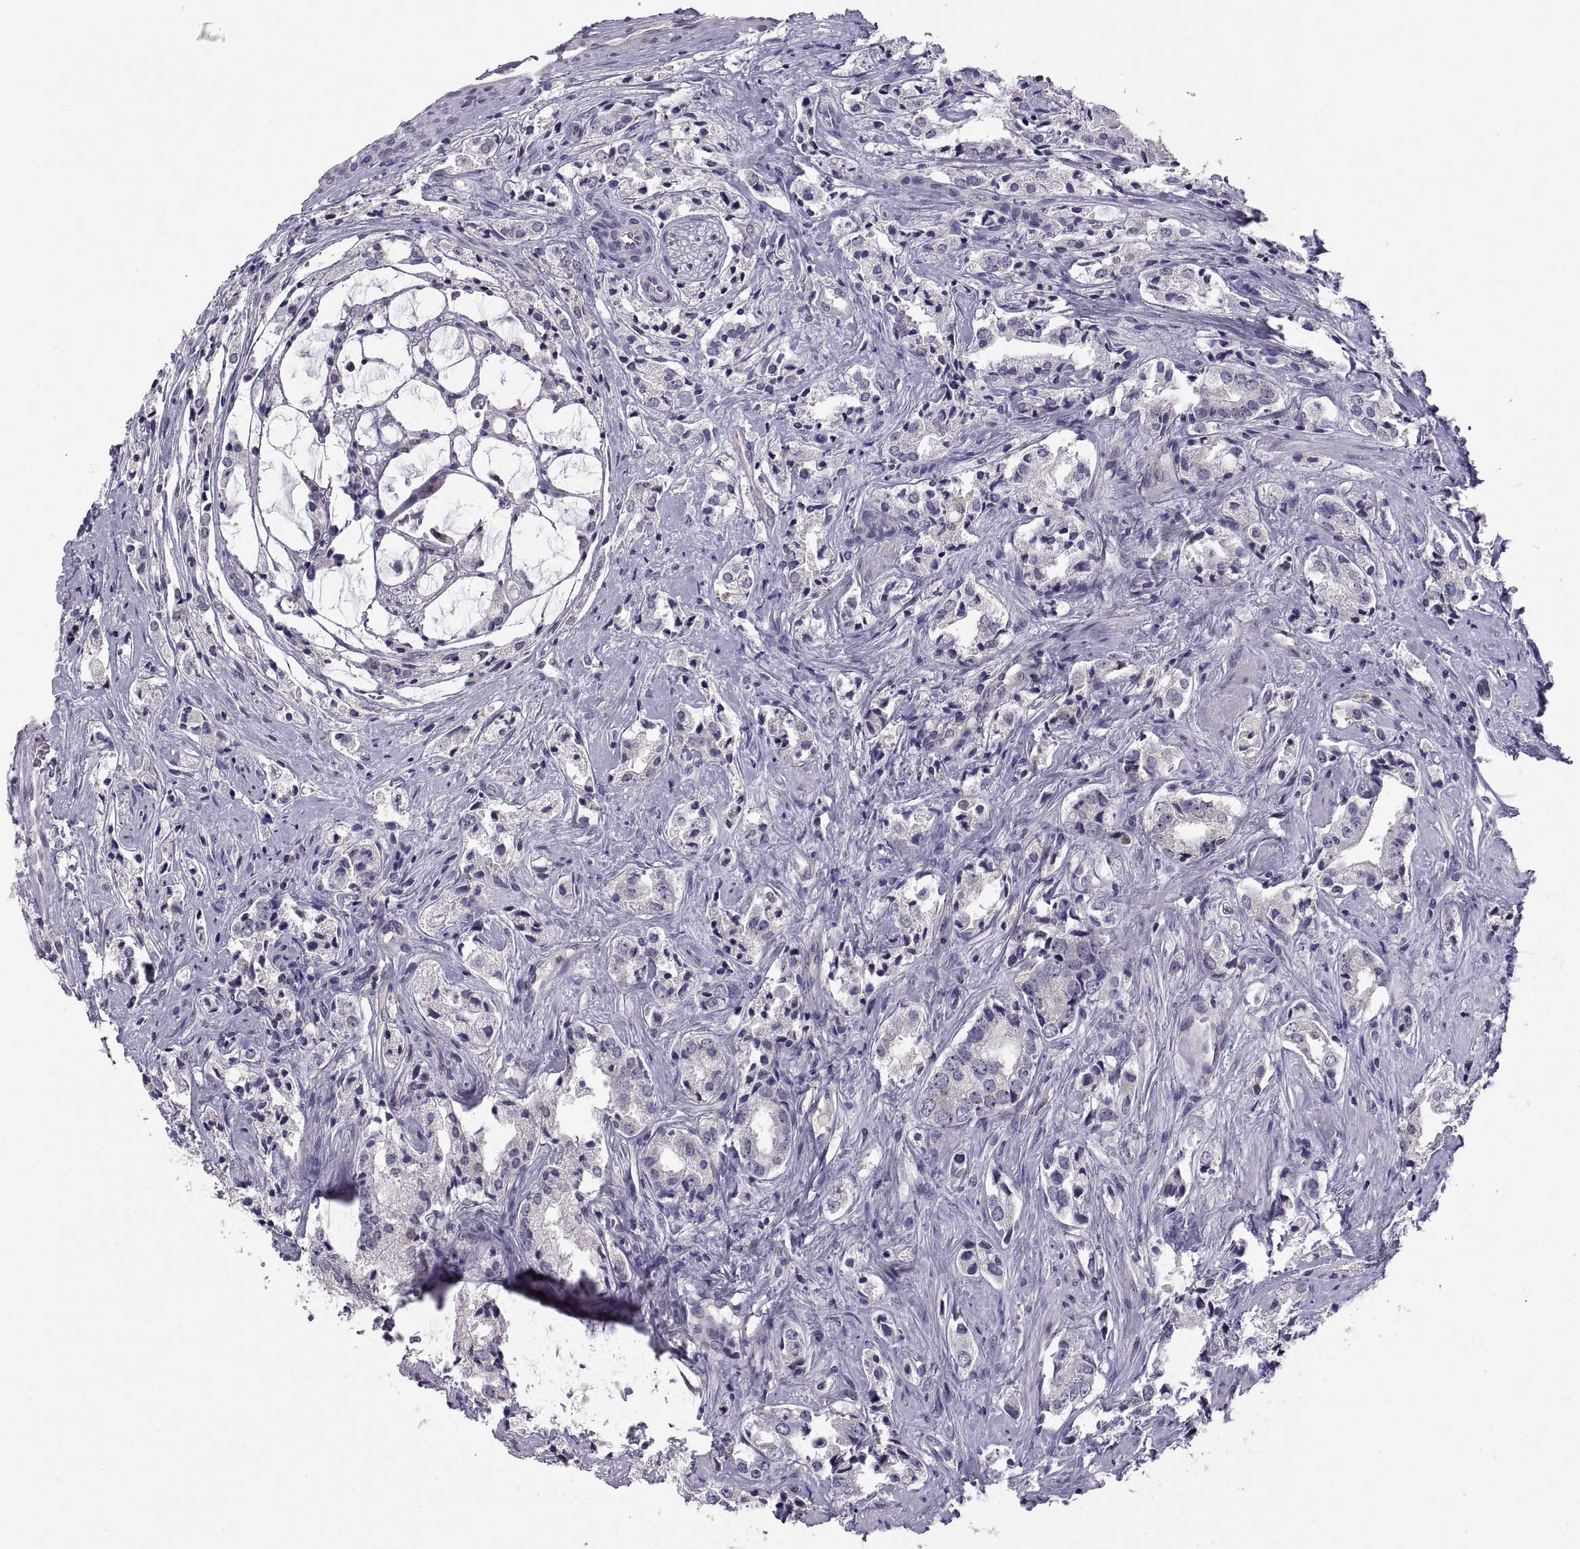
{"staining": {"intensity": "negative", "quantity": "none", "location": "none"}, "tissue": "prostate cancer", "cell_type": "Tumor cells", "image_type": "cancer", "snomed": [{"axis": "morphology", "description": "Adenocarcinoma, NOS"}, {"axis": "topography", "description": "Prostate"}], "caption": "High magnification brightfield microscopy of adenocarcinoma (prostate) stained with DAB (brown) and counterstained with hematoxylin (blue): tumor cells show no significant positivity.", "gene": "FGF9", "patient": {"sex": "male", "age": 66}}